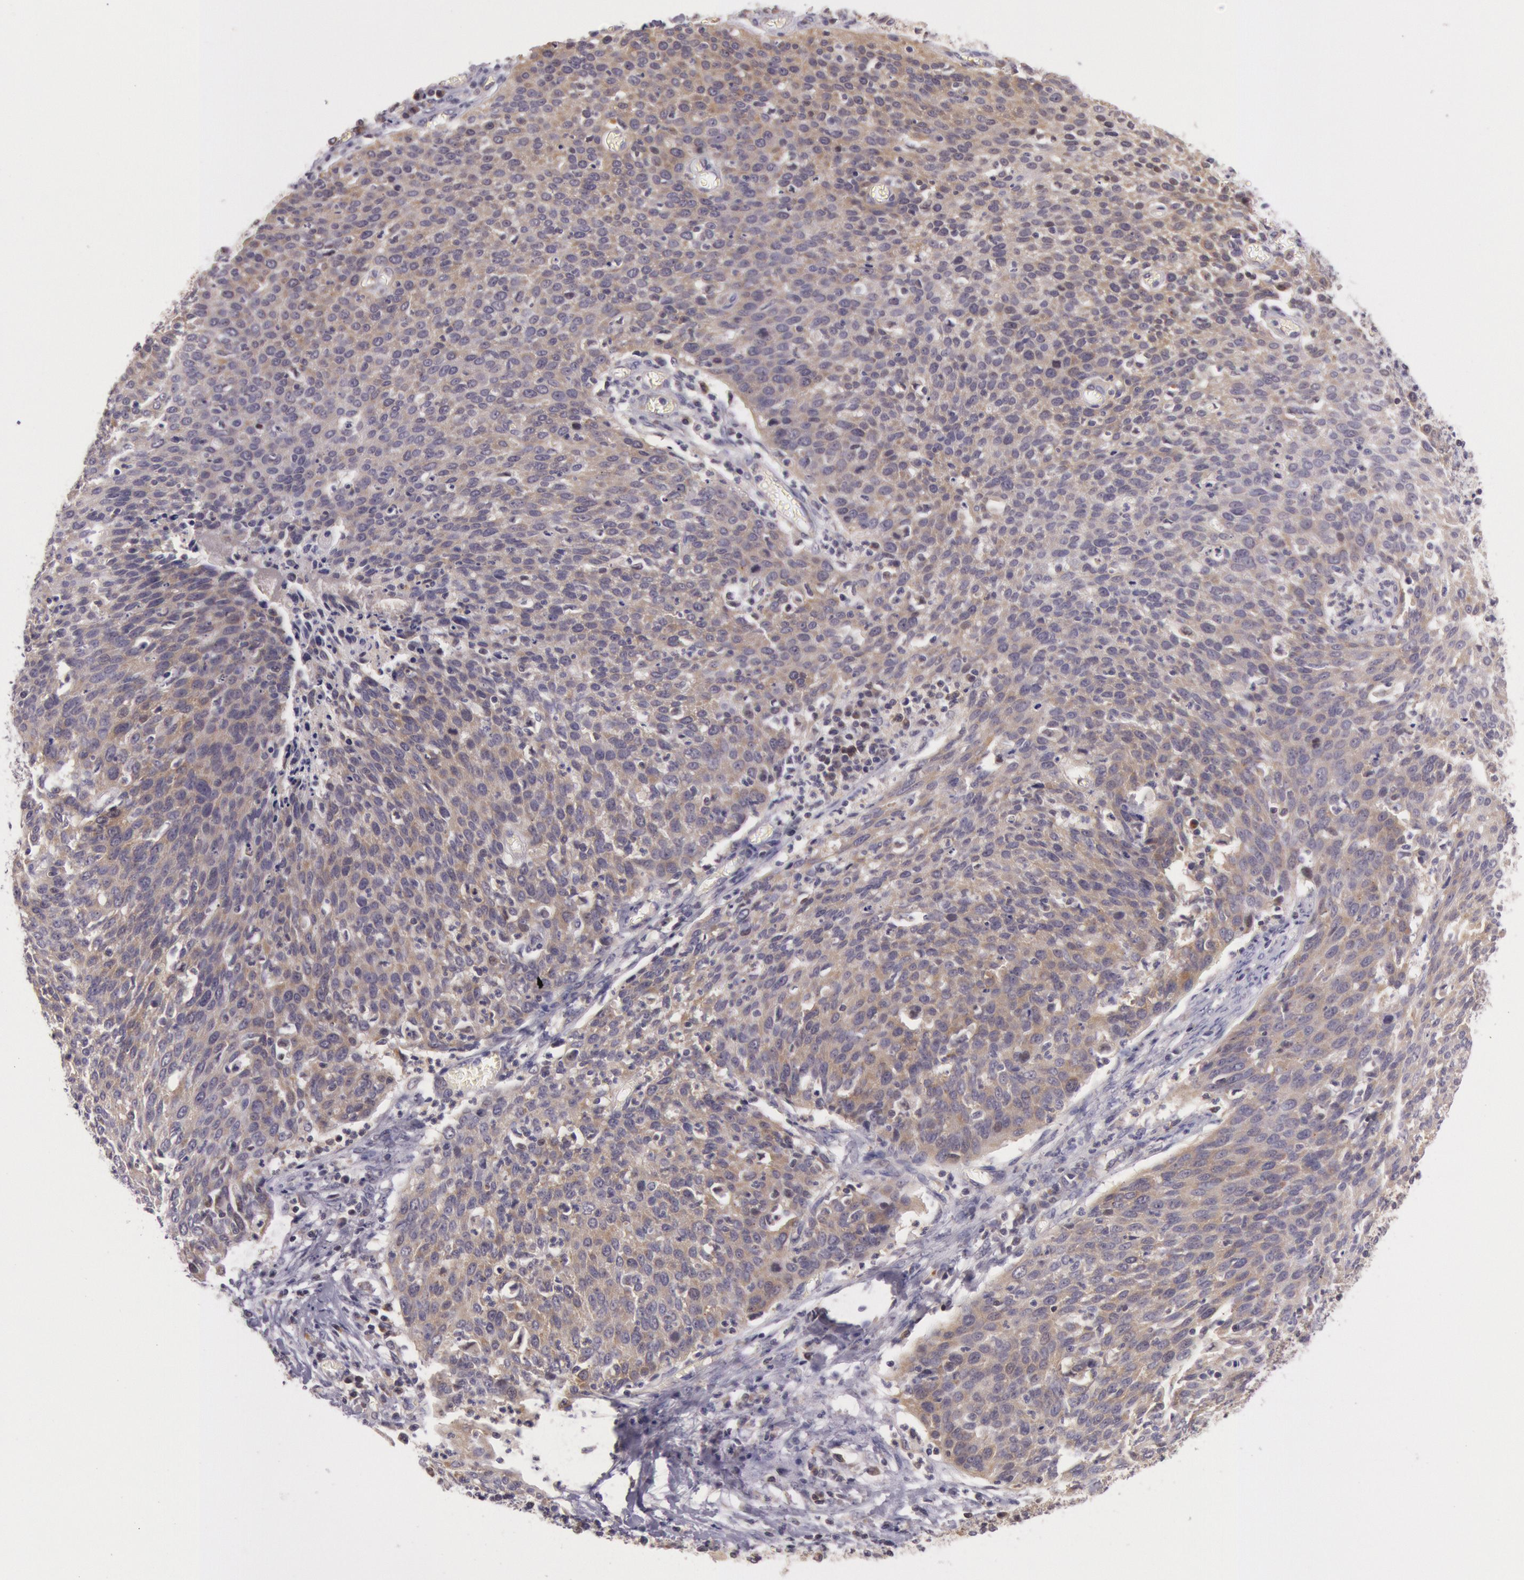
{"staining": {"intensity": "moderate", "quantity": ">75%", "location": "cytoplasmic/membranous,nuclear"}, "tissue": "cervical cancer", "cell_type": "Tumor cells", "image_type": "cancer", "snomed": [{"axis": "morphology", "description": "Squamous cell carcinoma, NOS"}, {"axis": "topography", "description": "Cervix"}], "caption": "The immunohistochemical stain labels moderate cytoplasmic/membranous and nuclear positivity in tumor cells of cervical cancer tissue.", "gene": "CDK16", "patient": {"sex": "female", "age": 38}}